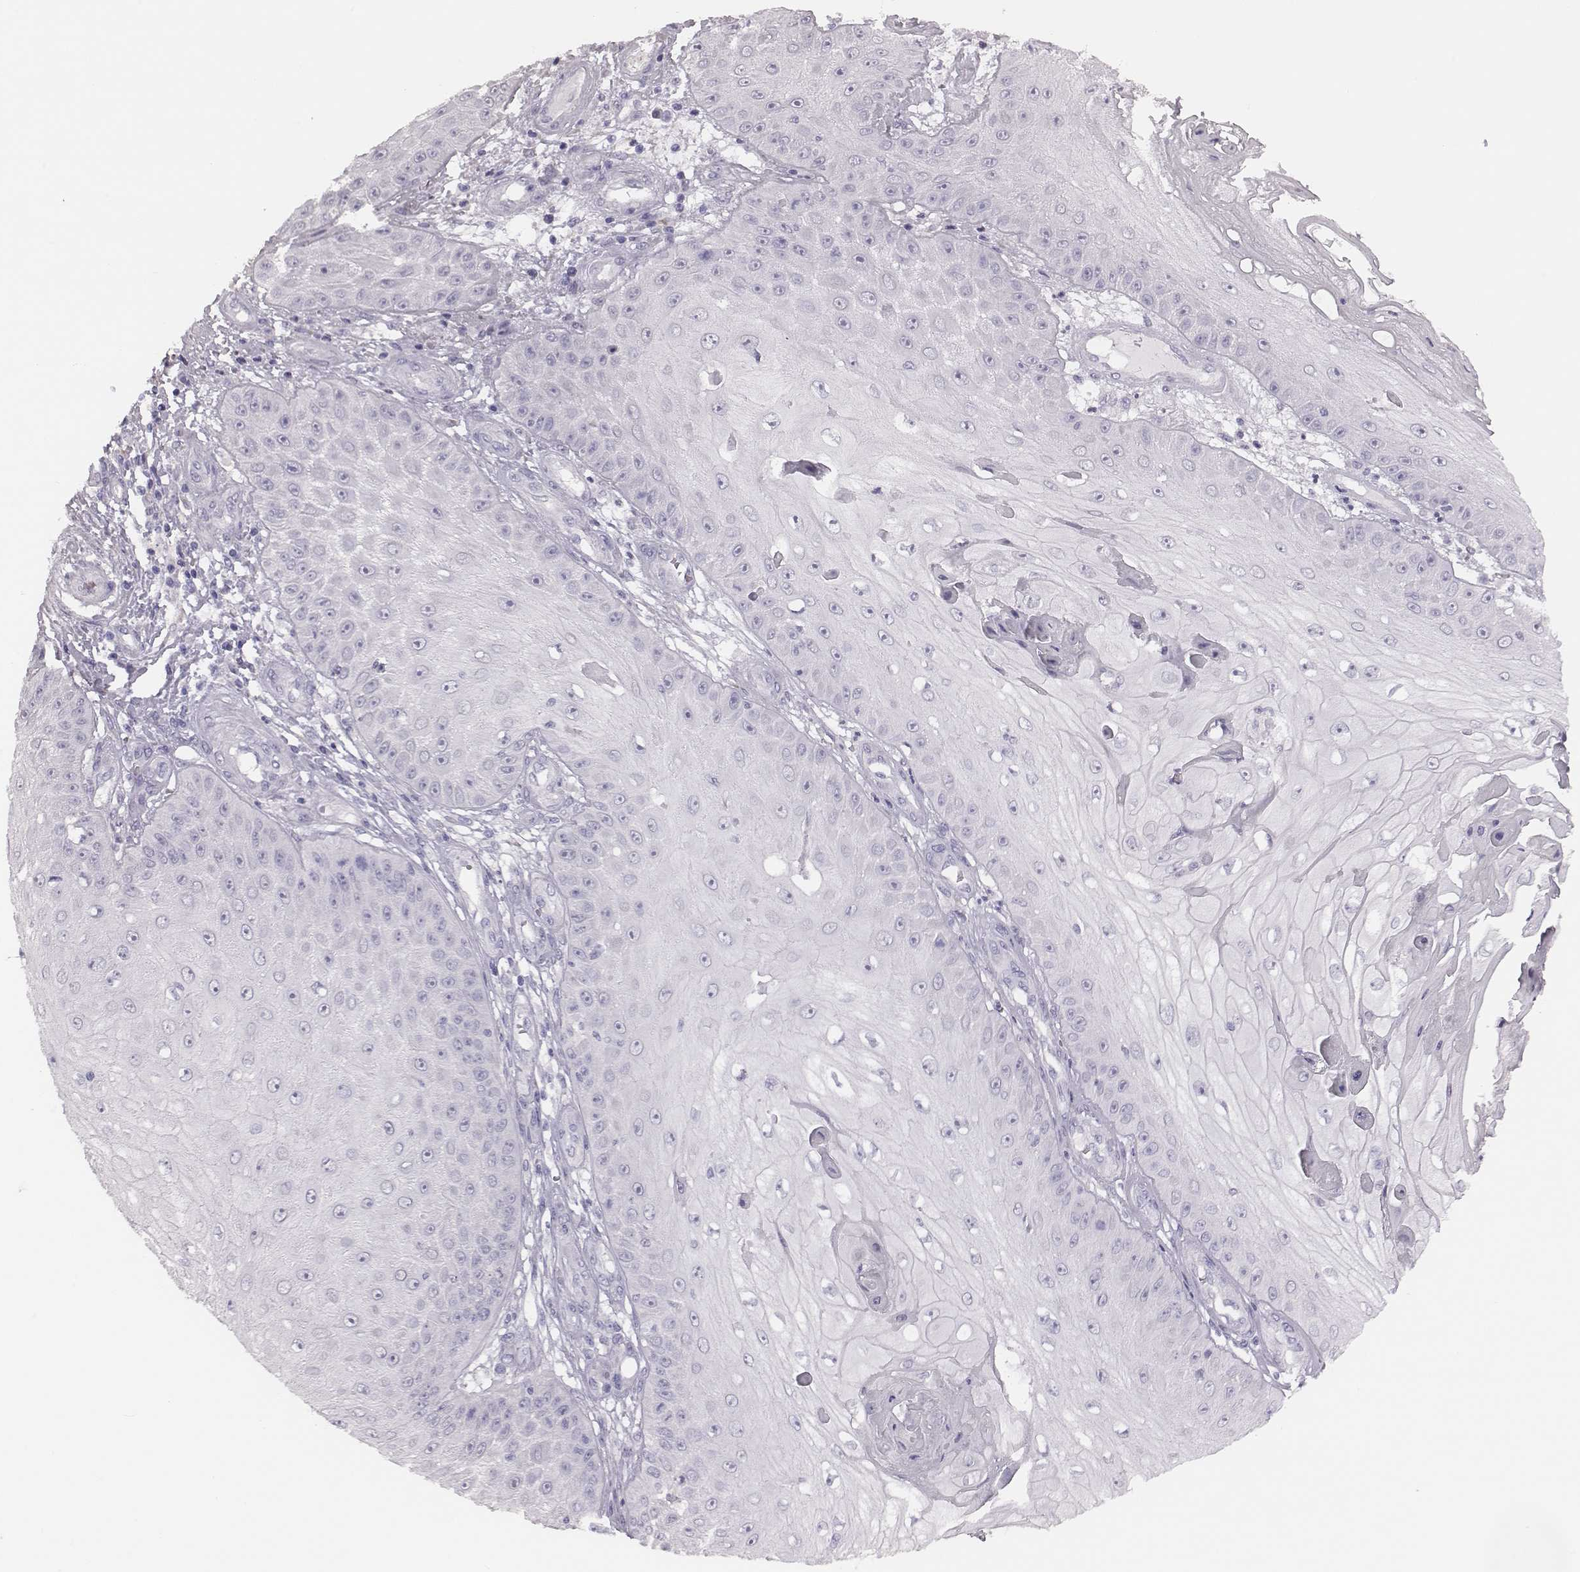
{"staining": {"intensity": "negative", "quantity": "none", "location": "none"}, "tissue": "skin cancer", "cell_type": "Tumor cells", "image_type": "cancer", "snomed": [{"axis": "morphology", "description": "Squamous cell carcinoma, NOS"}, {"axis": "topography", "description": "Skin"}], "caption": "Tumor cells show no significant protein staining in skin cancer.", "gene": "GUCA1A", "patient": {"sex": "male", "age": 70}}